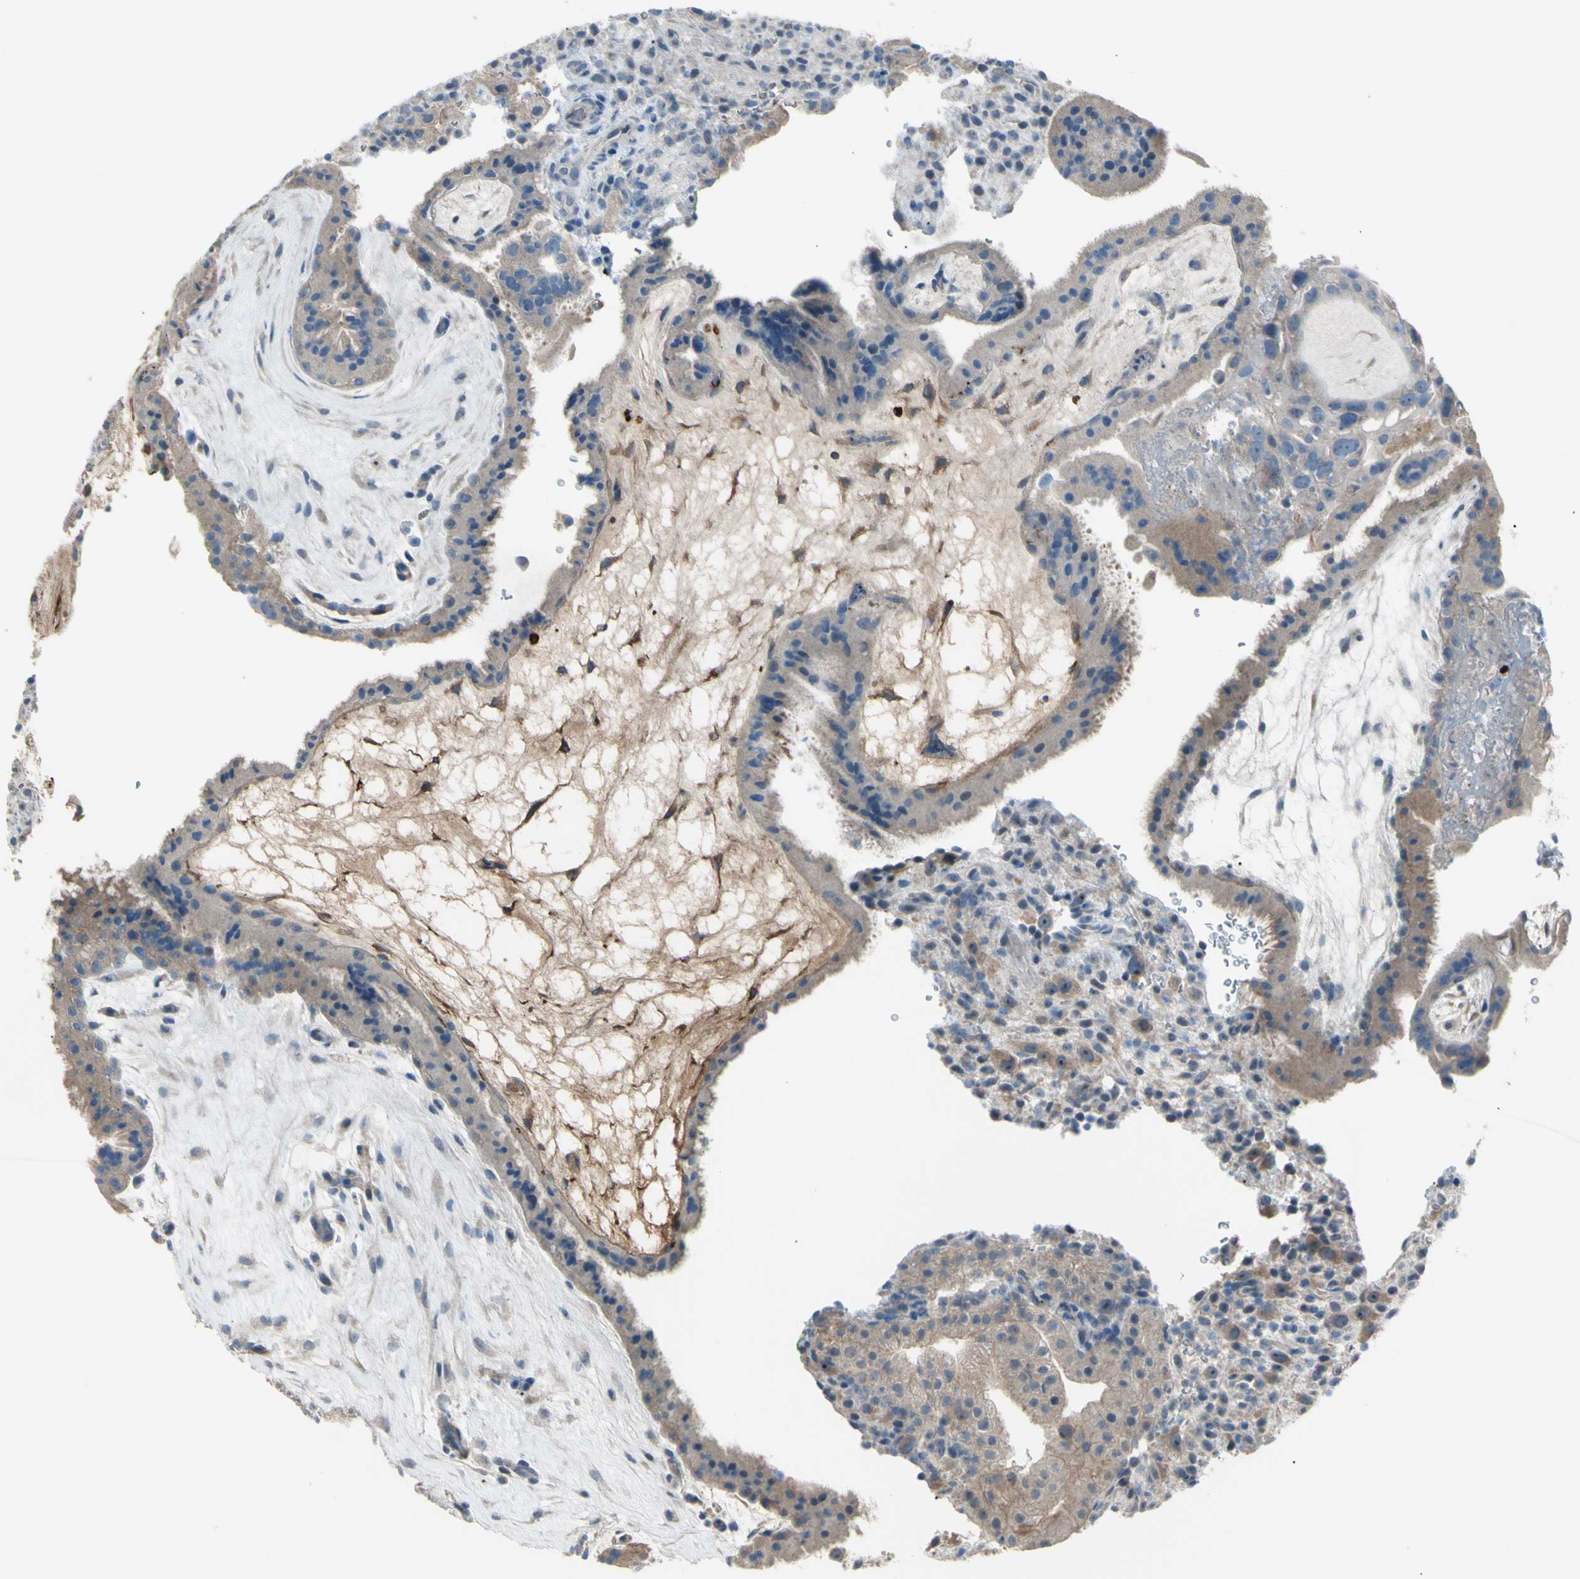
{"staining": {"intensity": "weak", "quantity": "<25%", "location": "cytoplasmic/membranous"}, "tissue": "placenta", "cell_type": "Decidual cells", "image_type": "normal", "snomed": [{"axis": "morphology", "description": "Normal tissue, NOS"}, {"axis": "topography", "description": "Placenta"}], "caption": "There is no significant staining in decidual cells of placenta.", "gene": "ATRN", "patient": {"sex": "female", "age": 19}}